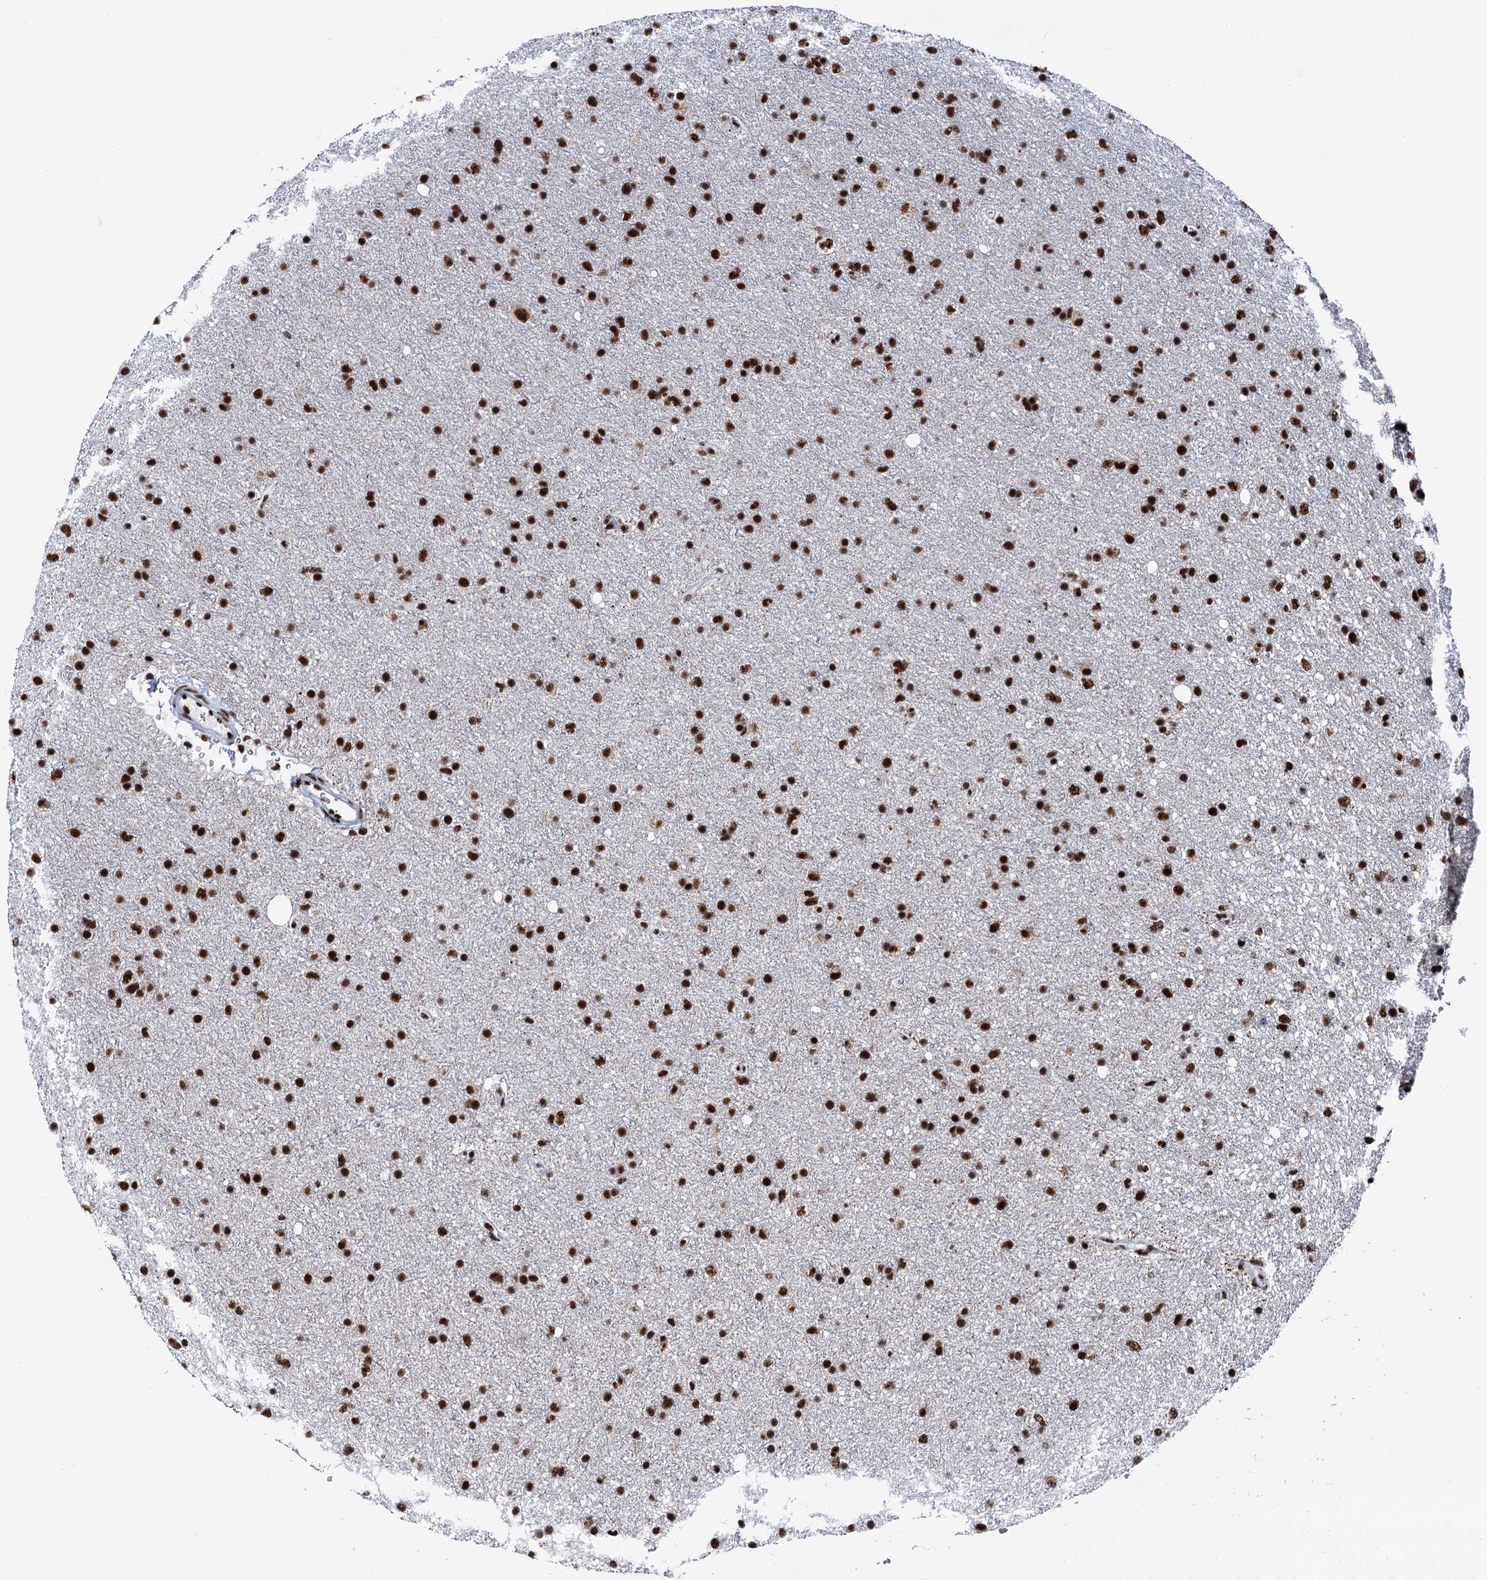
{"staining": {"intensity": "strong", "quantity": ">75%", "location": "nuclear"}, "tissue": "glioma", "cell_type": "Tumor cells", "image_type": "cancer", "snomed": [{"axis": "morphology", "description": "Glioma, malignant, Low grade"}, {"axis": "topography", "description": "Cerebral cortex"}], "caption": "Immunohistochemical staining of glioma displays strong nuclear protein positivity in approximately >75% of tumor cells. (DAB (3,3'-diaminobenzidine) = brown stain, brightfield microscopy at high magnification).", "gene": "DDX23", "patient": {"sex": "female", "age": 39}}